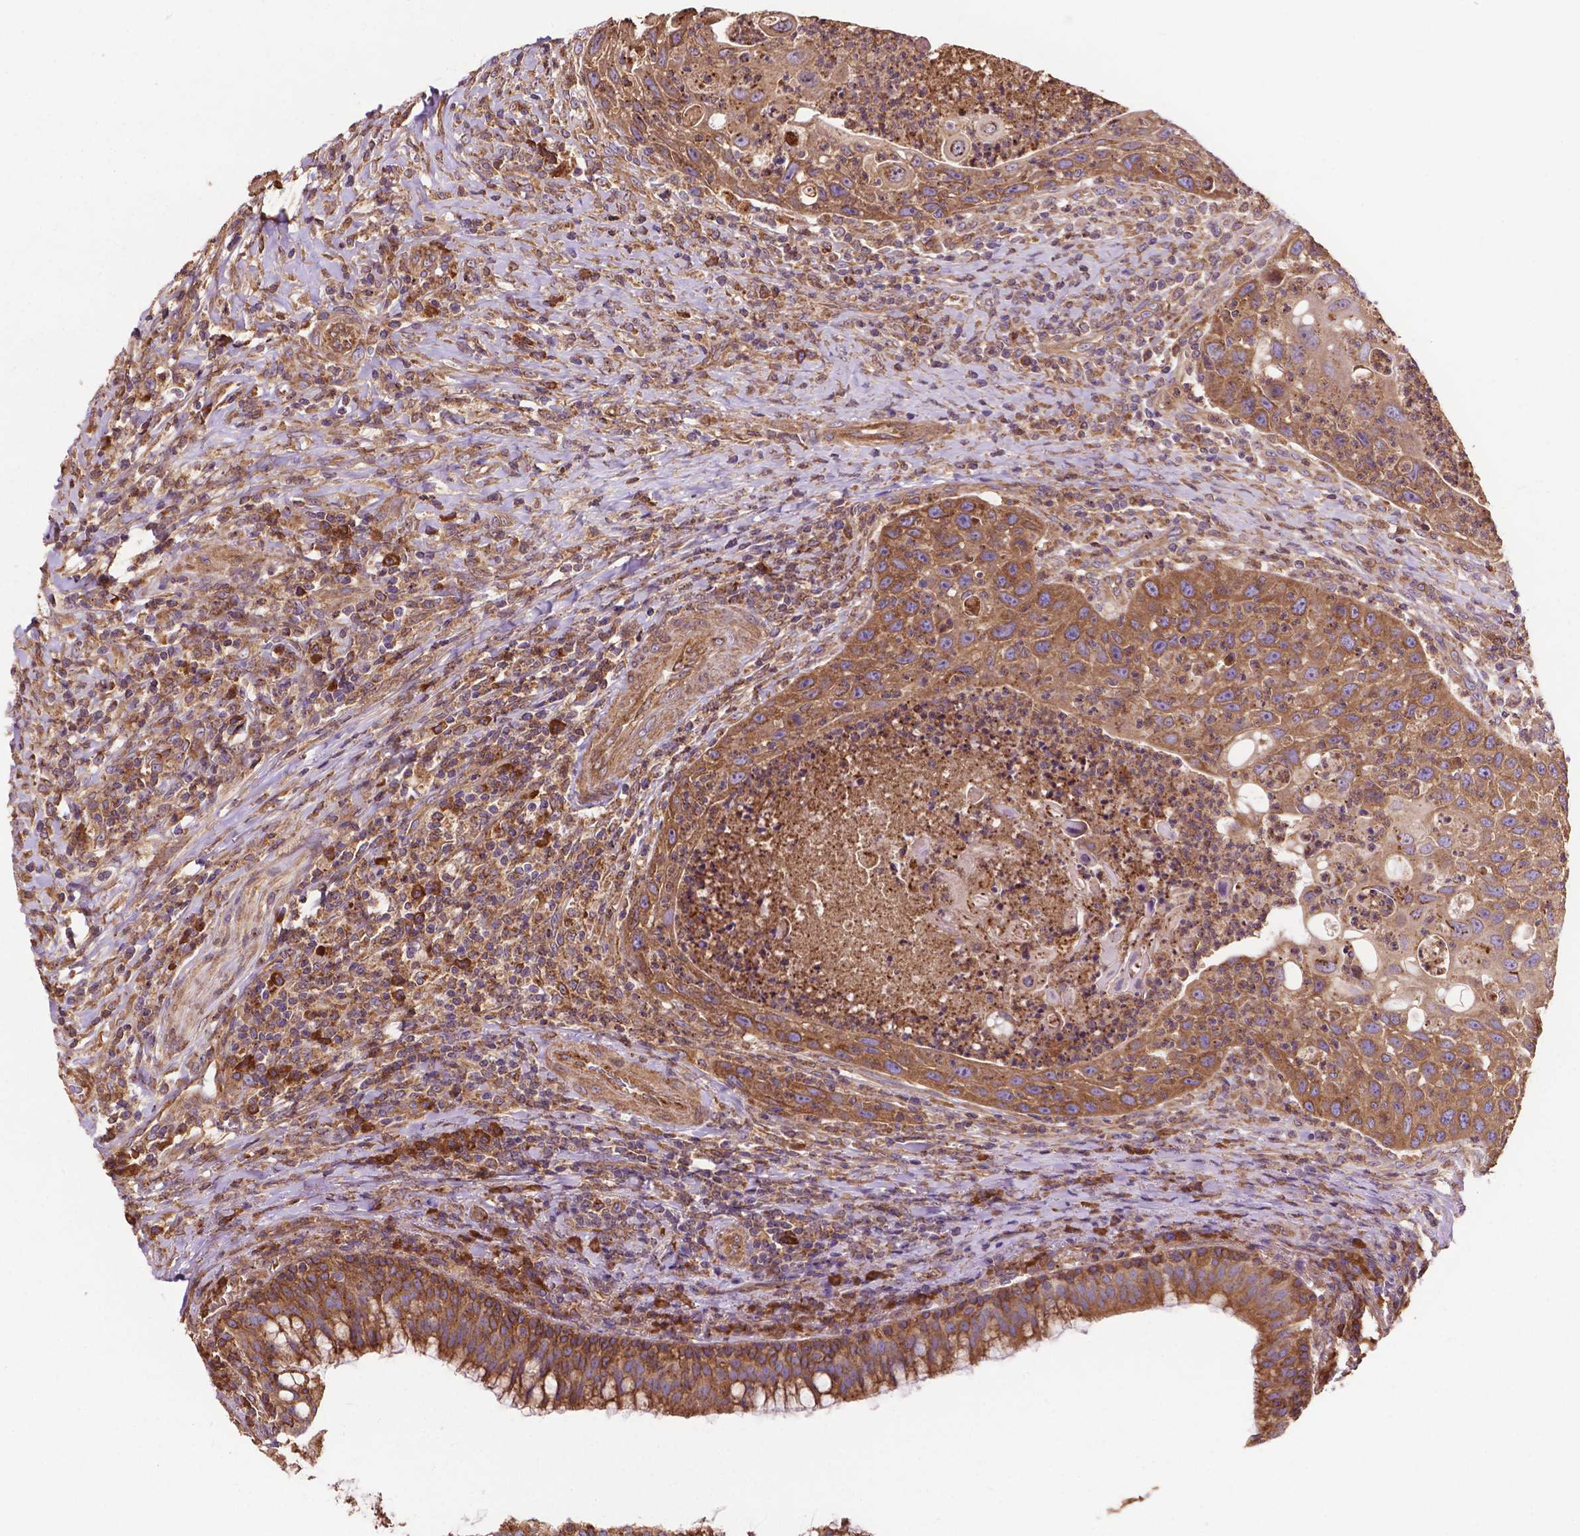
{"staining": {"intensity": "moderate", "quantity": ">75%", "location": "cytoplasmic/membranous"}, "tissue": "head and neck cancer", "cell_type": "Tumor cells", "image_type": "cancer", "snomed": [{"axis": "morphology", "description": "Squamous cell carcinoma, NOS"}, {"axis": "topography", "description": "Head-Neck"}], "caption": "Immunohistochemical staining of human head and neck cancer reveals medium levels of moderate cytoplasmic/membranous staining in about >75% of tumor cells.", "gene": "CCDC71L", "patient": {"sex": "male", "age": 69}}